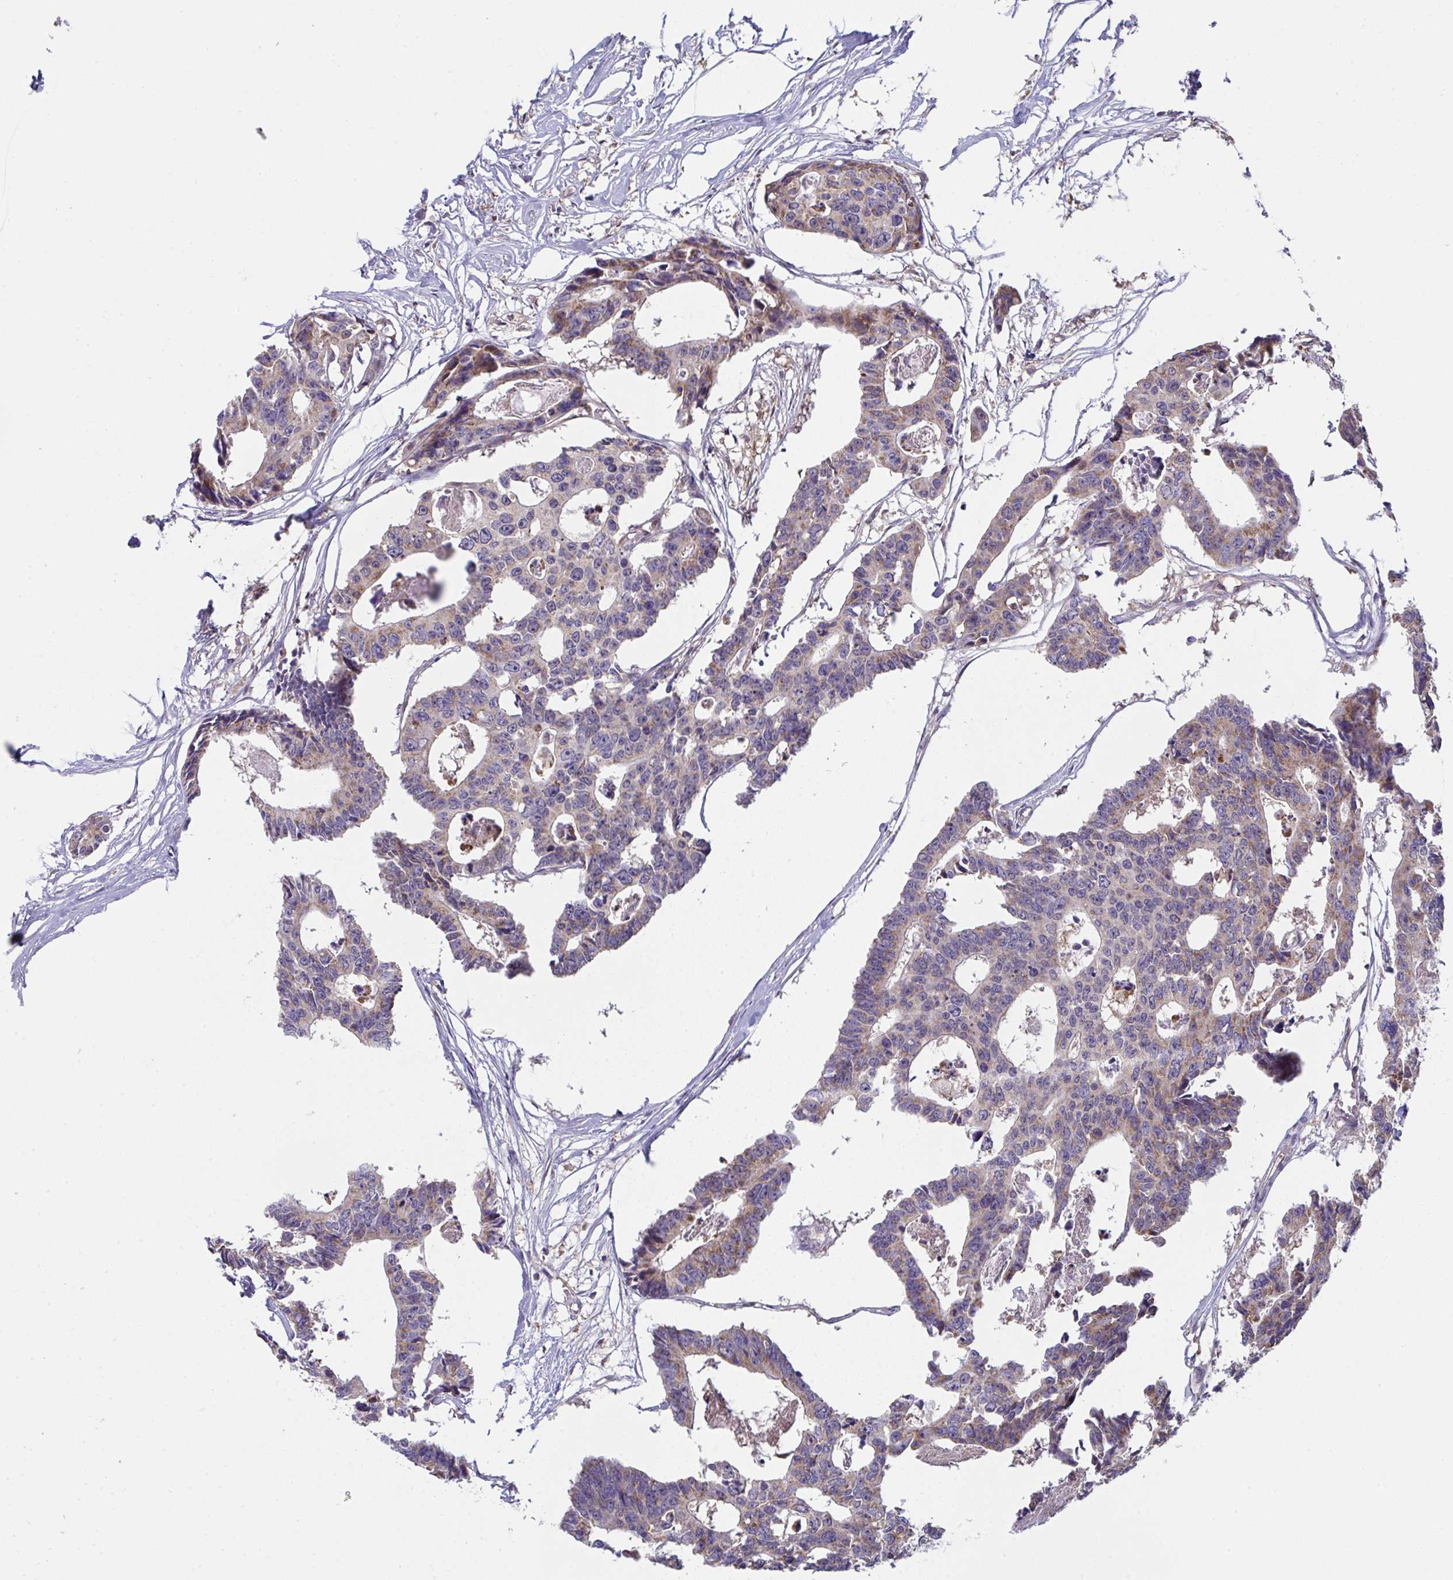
{"staining": {"intensity": "moderate", "quantity": "25%-75%", "location": "cytoplasmic/membranous"}, "tissue": "colorectal cancer", "cell_type": "Tumor cells", "image_type": "cancer", "snomed": [{"axis": "morphology", "description": "Adenocarcinoma, NOS"}, {"axis": "topography", "description": "Rectum"}], "caption": "Immunohistochemical staining of human colorectal cancer displays moderate cytoplasmic/membranous protein staining in approximately 25%-75% of tumor cells.", "gene": "ALDH16A1", "patient": {"sex": "male", "age": 57}}